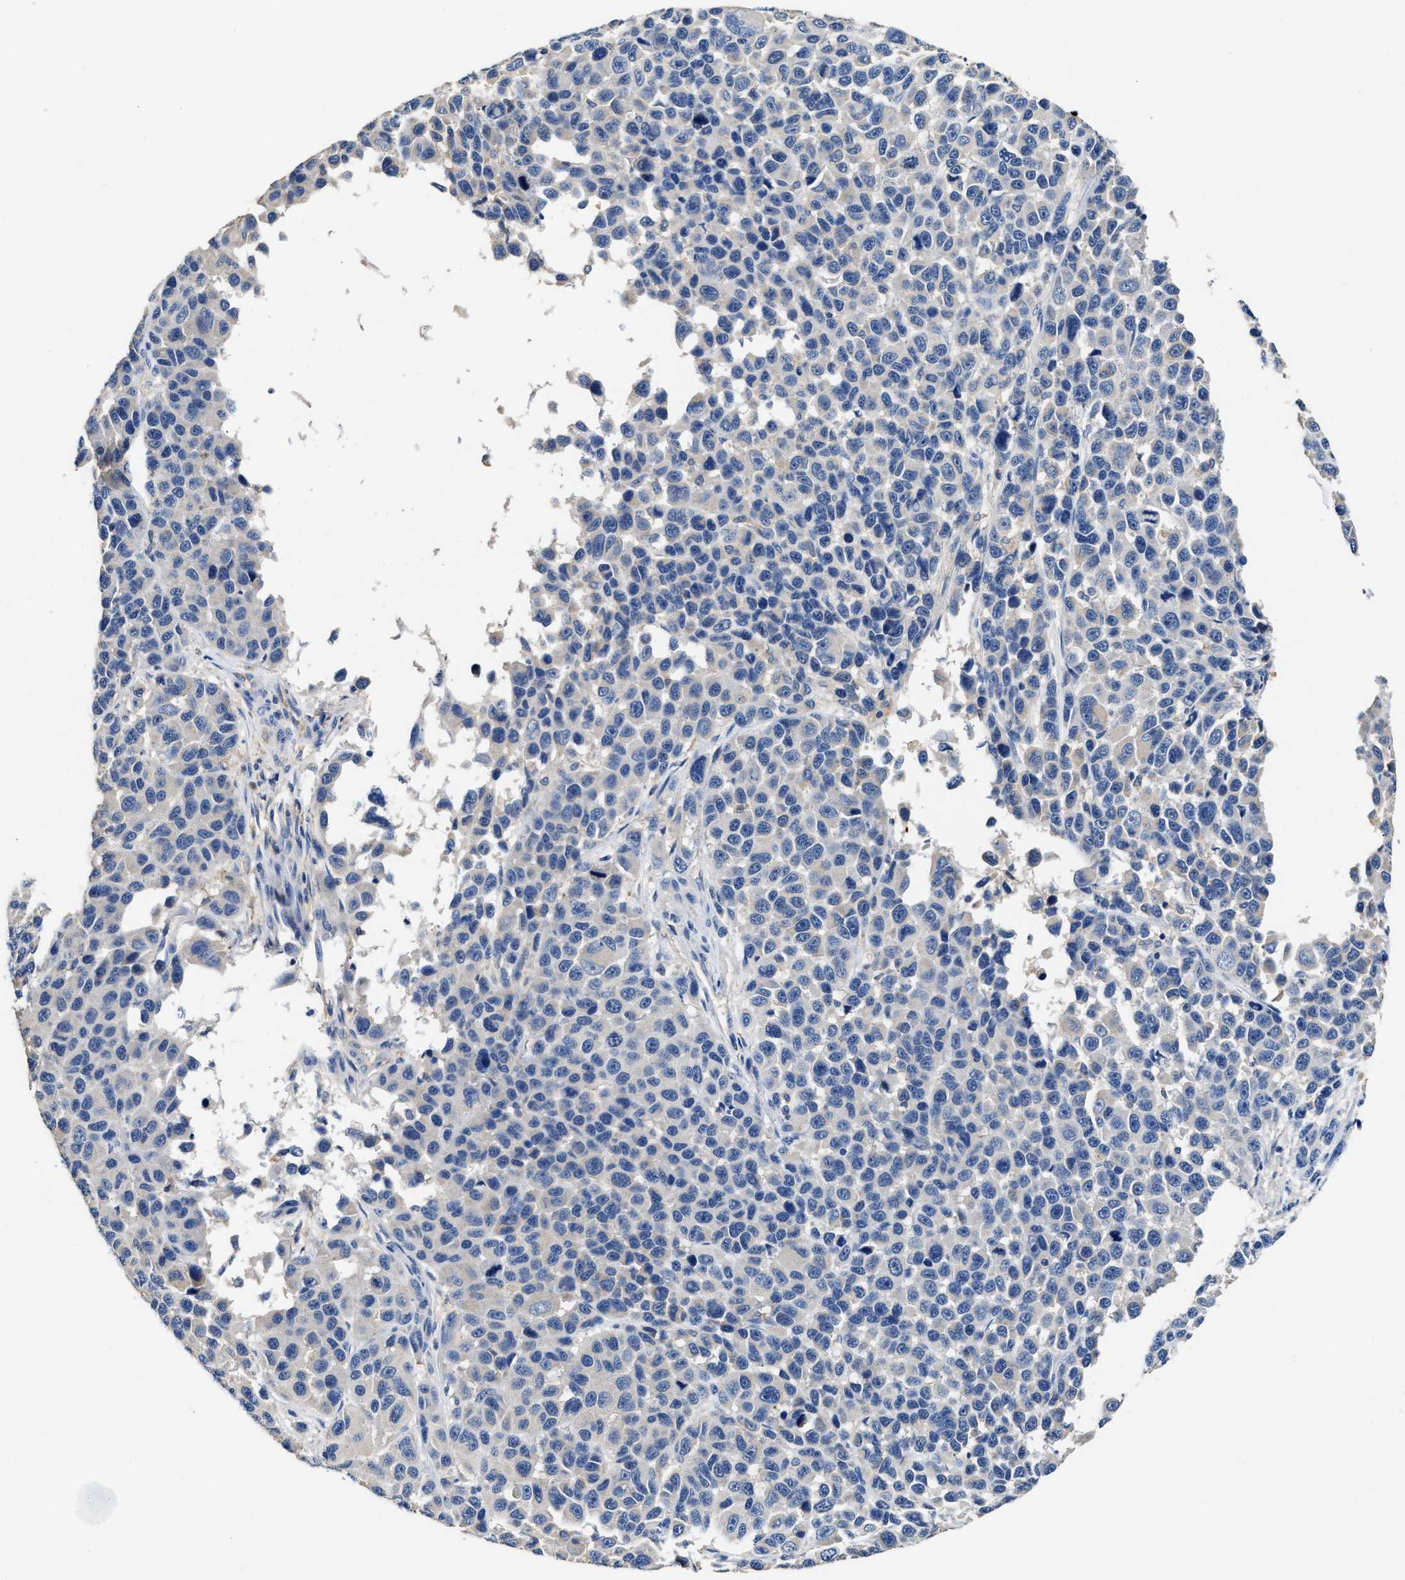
{"staining": {"intensity": "negative", "quantity": "none", "location": "none"}, "tissue": "melanoma", "cell_type": "Tumor cells", "image_type": "cancer", "snomed": [{"axis": "morphology", "description": "Malignant melanoma, NOS"}, {"axis": "topography", "description": "Skin"}], "caption": "A histopathology image of melanoma stained for a protein shows no brown staining in tumor cells.", "gene": "SLCO2B1", "patient": {"sex": "male", "age": 53}}